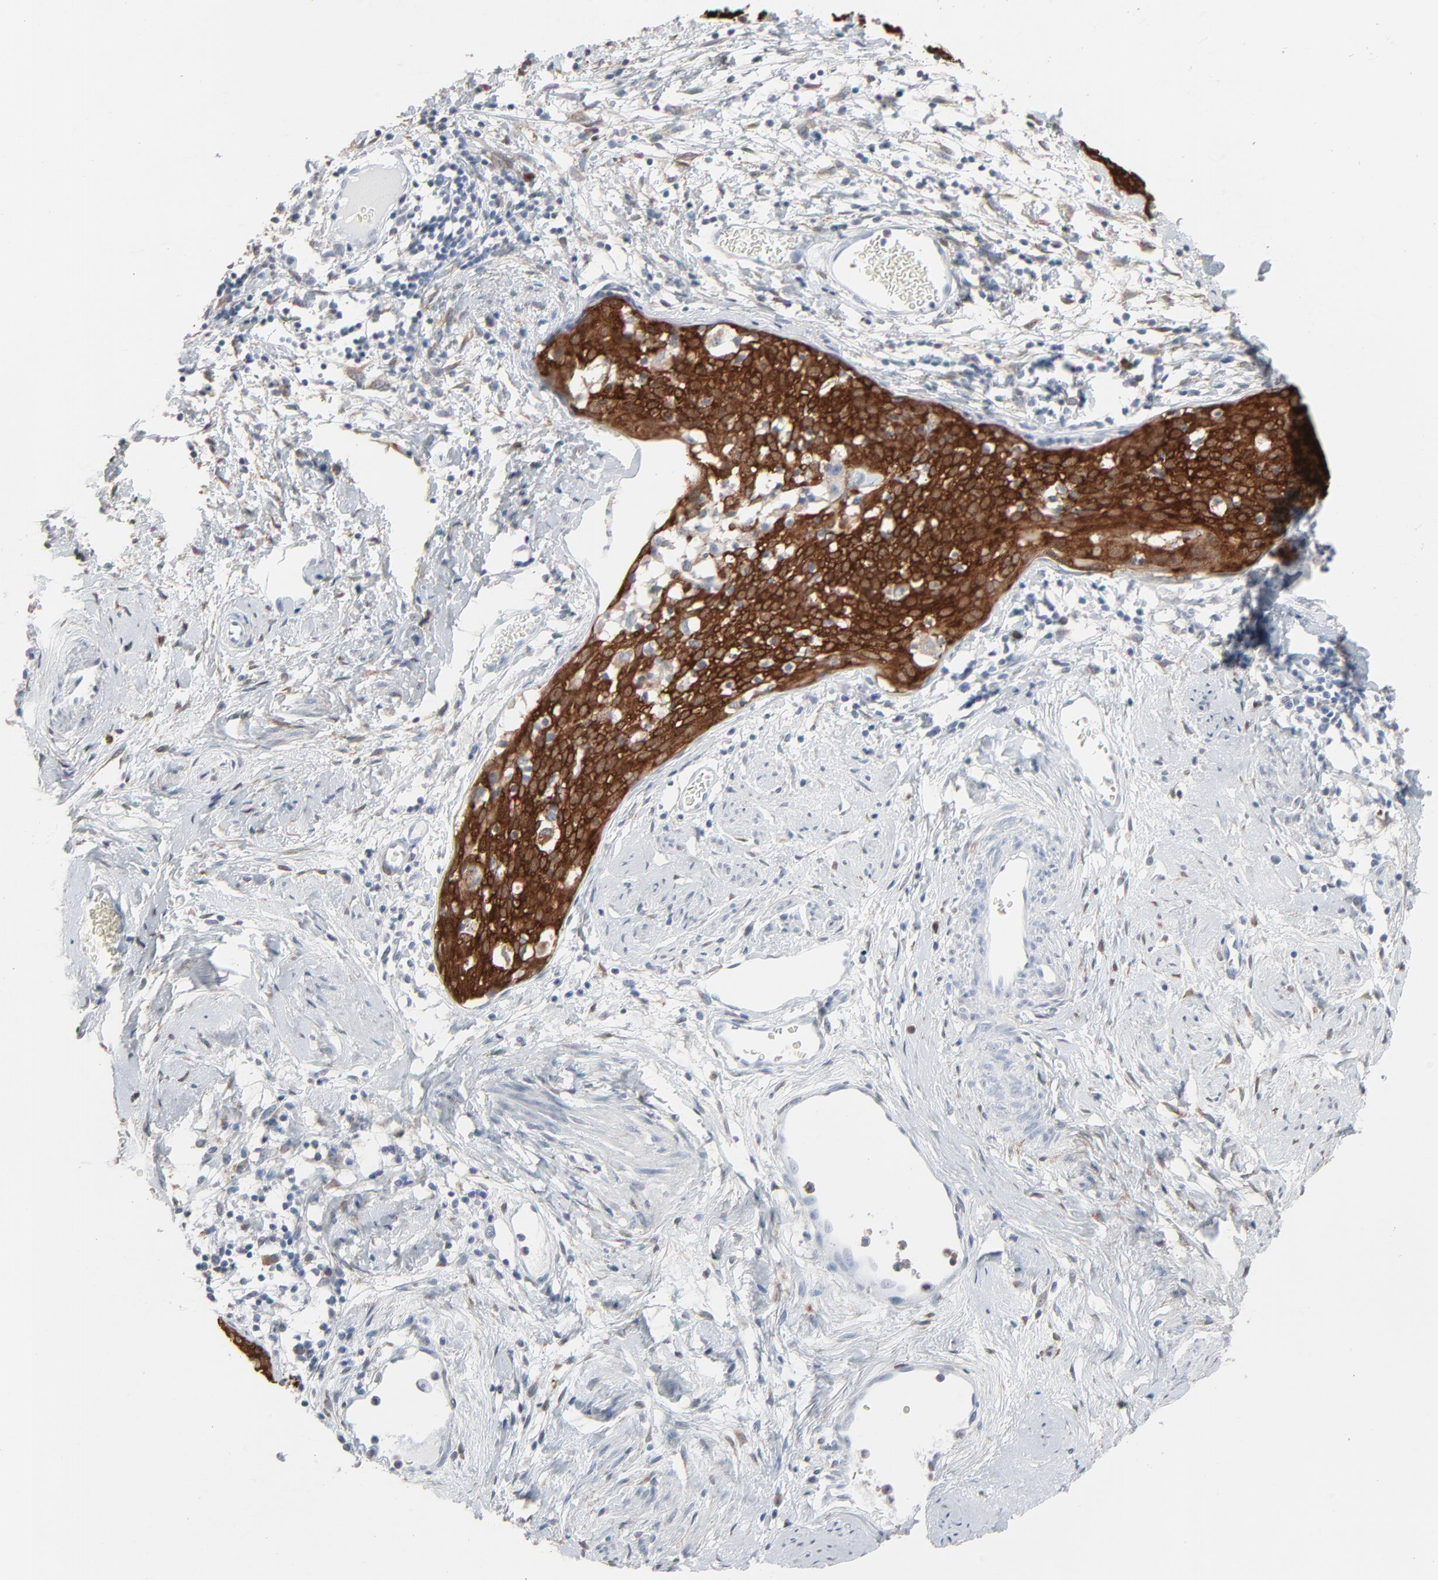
{"staining": {"intensity": "strong", "quantity": ">75%", "location": "cytoplasmic/membranous"}, "tissue": "cervical cancer", "cell_type": "Tumor cells", "image_type": "cancer", "snomed": [{"axis": "morphology", "description": "Normal tissue, NOS"}, {"axis": "morphology", "description": "Squamous cell carcinoma, NOS"}, {"axis": "topography", "description": "Cervix"}], "caption": "High-magnification brightfield microscopy of cervical squamous cell carcinoma stained with DAB (brown) and counterstained with hematoxylin (blue). tumor cells exhibit strong cytoplasmic/membranous expression is appreciated in approximately>75% of cells. The staining was performed using DAB (3,3'-diaminobenzidine), with brown indicating positive protein expression. Nuclei are stained blue with hematoxylin.", "gene": "PHGDH", "patient": {"sex": "female", "age": 67}}